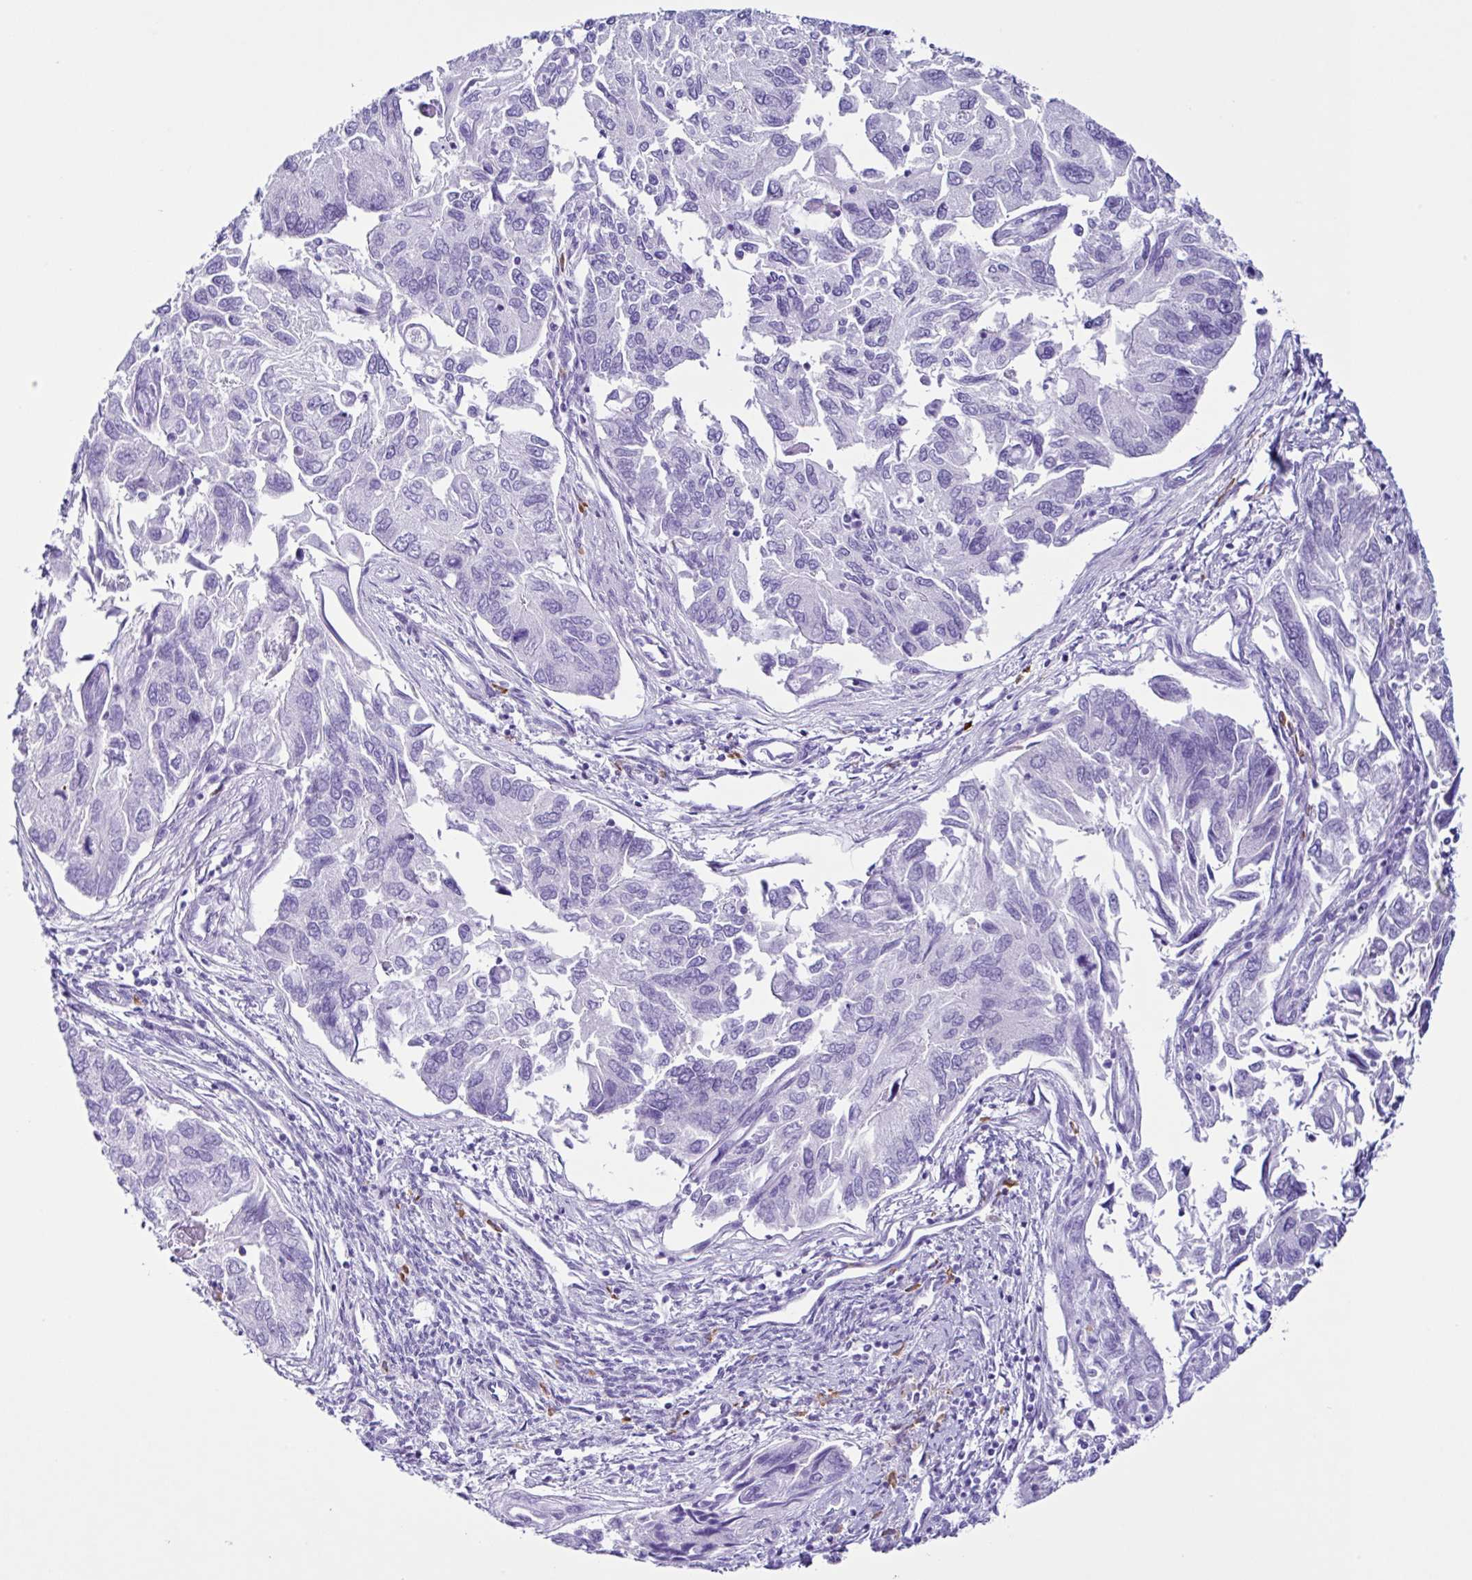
{"staining": {"intensity": "negative", "quantity": "none", "location": "none"}, "tissue": "endometrial cancer", "cell_type": "Tumor cells", "image_type": "cancer", "snomed": [{"axis": "morphology", "description": "Carcinoma, NOS"}, {"axis": "topography", "description": "Uterus"}], "caption": "Carcinoma (endometrial) was stained to show a protein in brown. There is no significant positivity in tumor cells.", "gene": "PIGF", "patient": {"sex": "female", "age": 76}}